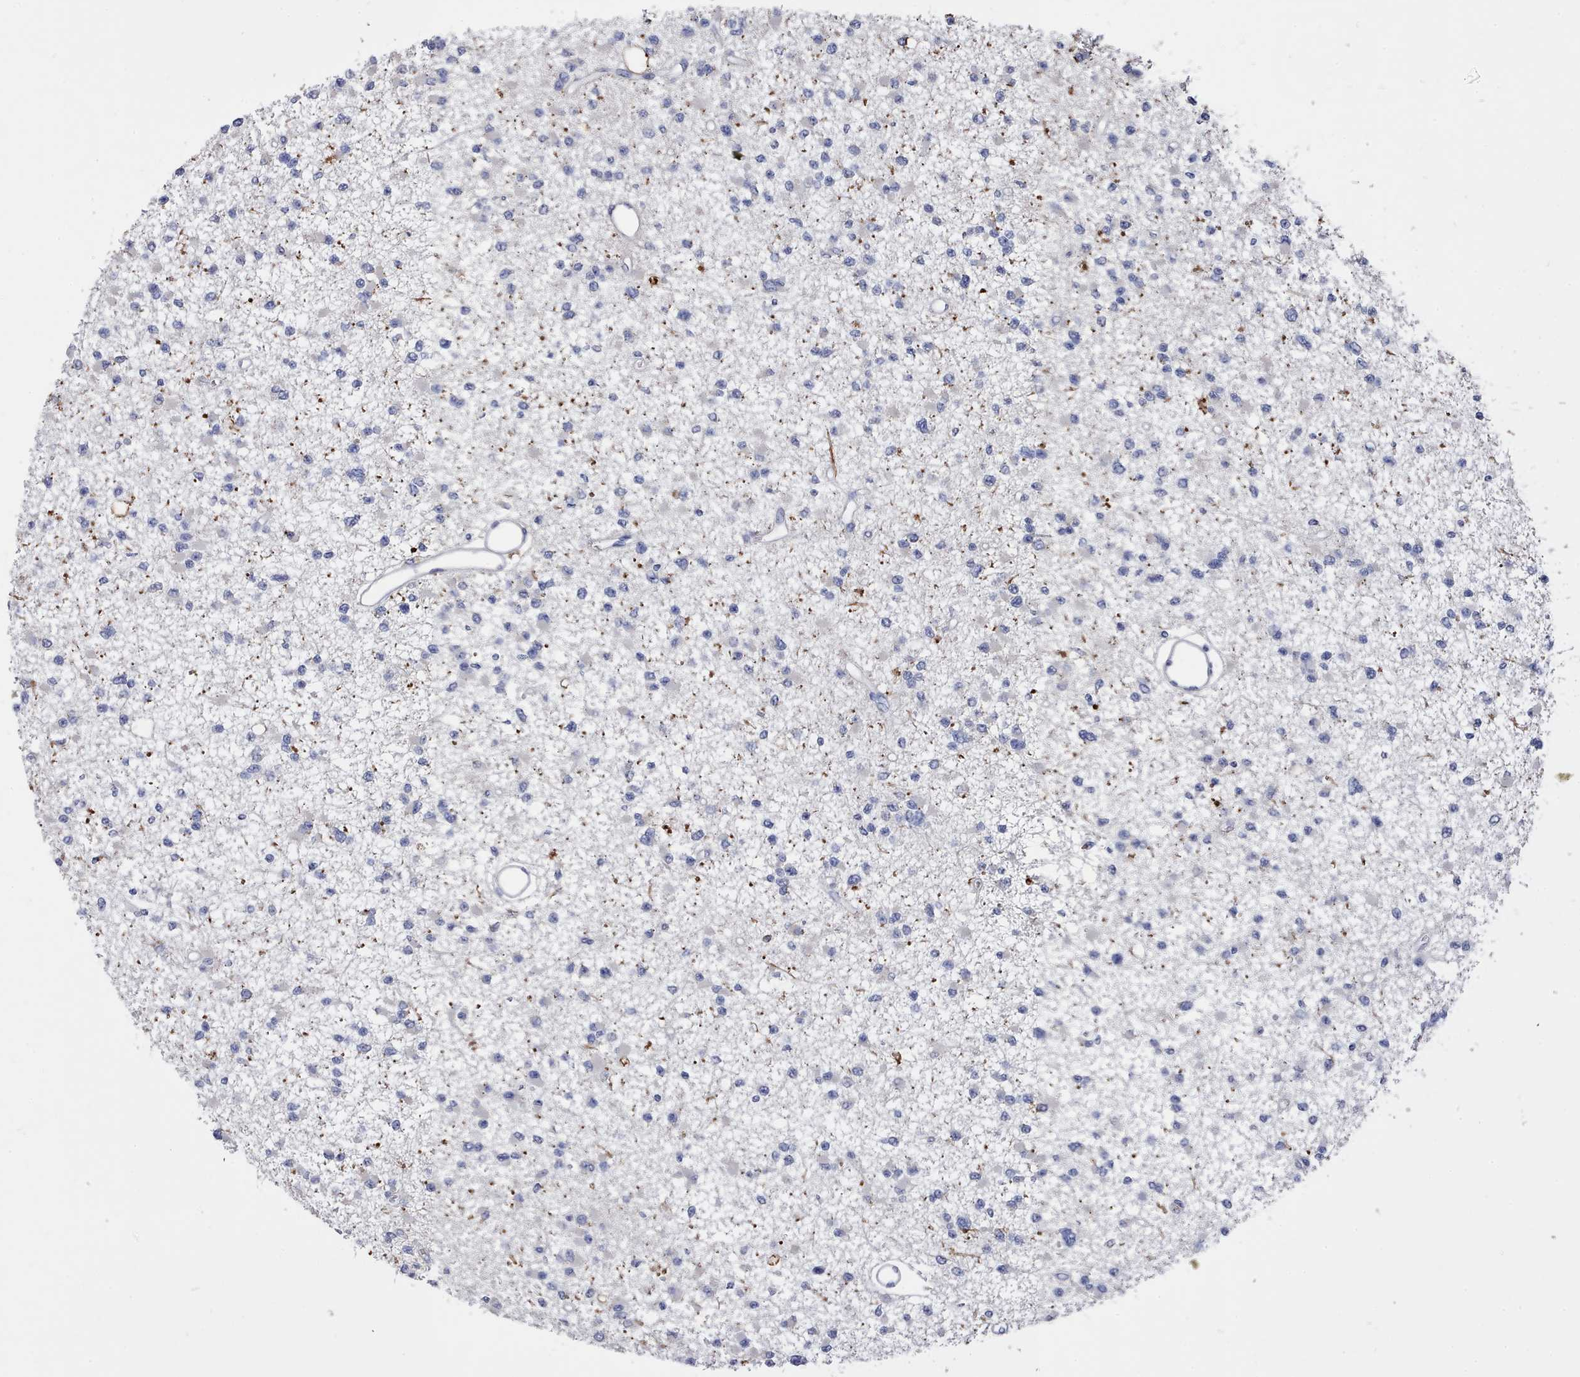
{"staining": {"intensity": "negative", "quantity": "none", "location": "none"}, "tissue": "glioma", "cell_type": "Tumor cells", "image_type": "cancer", "snomed": [{"axis": "morphology", "description": "Glioma, malignant, Low grade"}, {"axis": "topography", "description": "Brain"}], "caption": "High magnification brightfield microscopy of glioma stained with DAB (3,3'-diaminobenzidine) (brown) and counterstained with hematoxylin (blue): tumor cells show no significant positivity. (DAB (3,3'-diaminobenzidine) immunohistochemistry (IHC) visualized using brightfield microscopy, high magnification).", "gene": "ACAD11", "patient": {"sex": "female", "age": 22}}